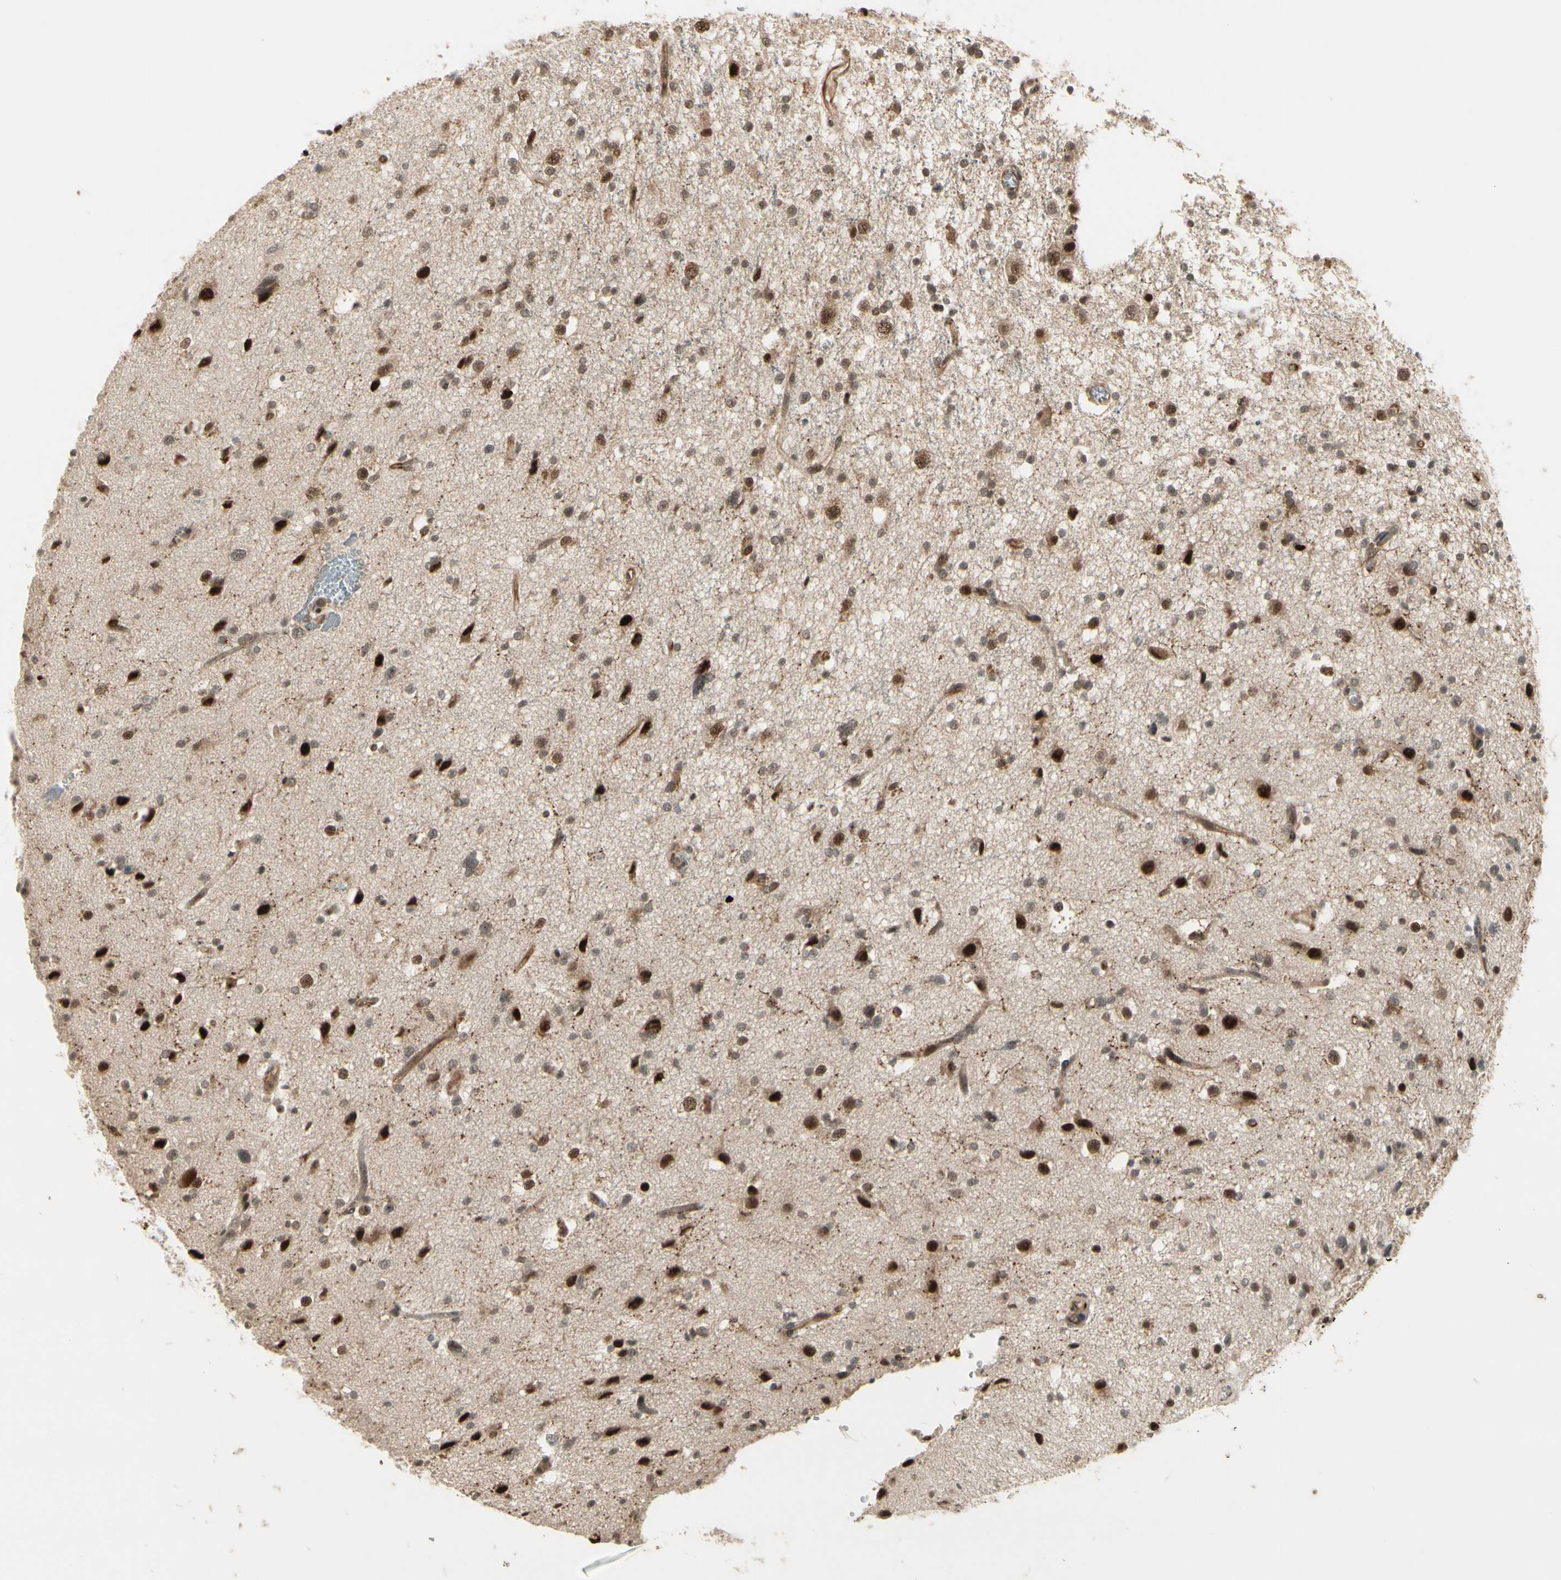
{"staining": {"intensity": "moderate", "quantity": "25%-75%", "location": "nuclear"}, "tissue": "glioma", "cell_type": "Tumor cells", "image_type": "cancer", "snomed": [{"axis": "morphology", "description": "Glioma, malignant, High grade"}, {"axis": "topography", "description": "Brain"}], "caption": "This is a photomicrograph of immunohistochemistry staining of high-grade glioma (malignant), which shows moderate expression in the nuclear of tumor cells.", "gene": "CDK11A", "patient": {"sex": "male", "age": 33}}